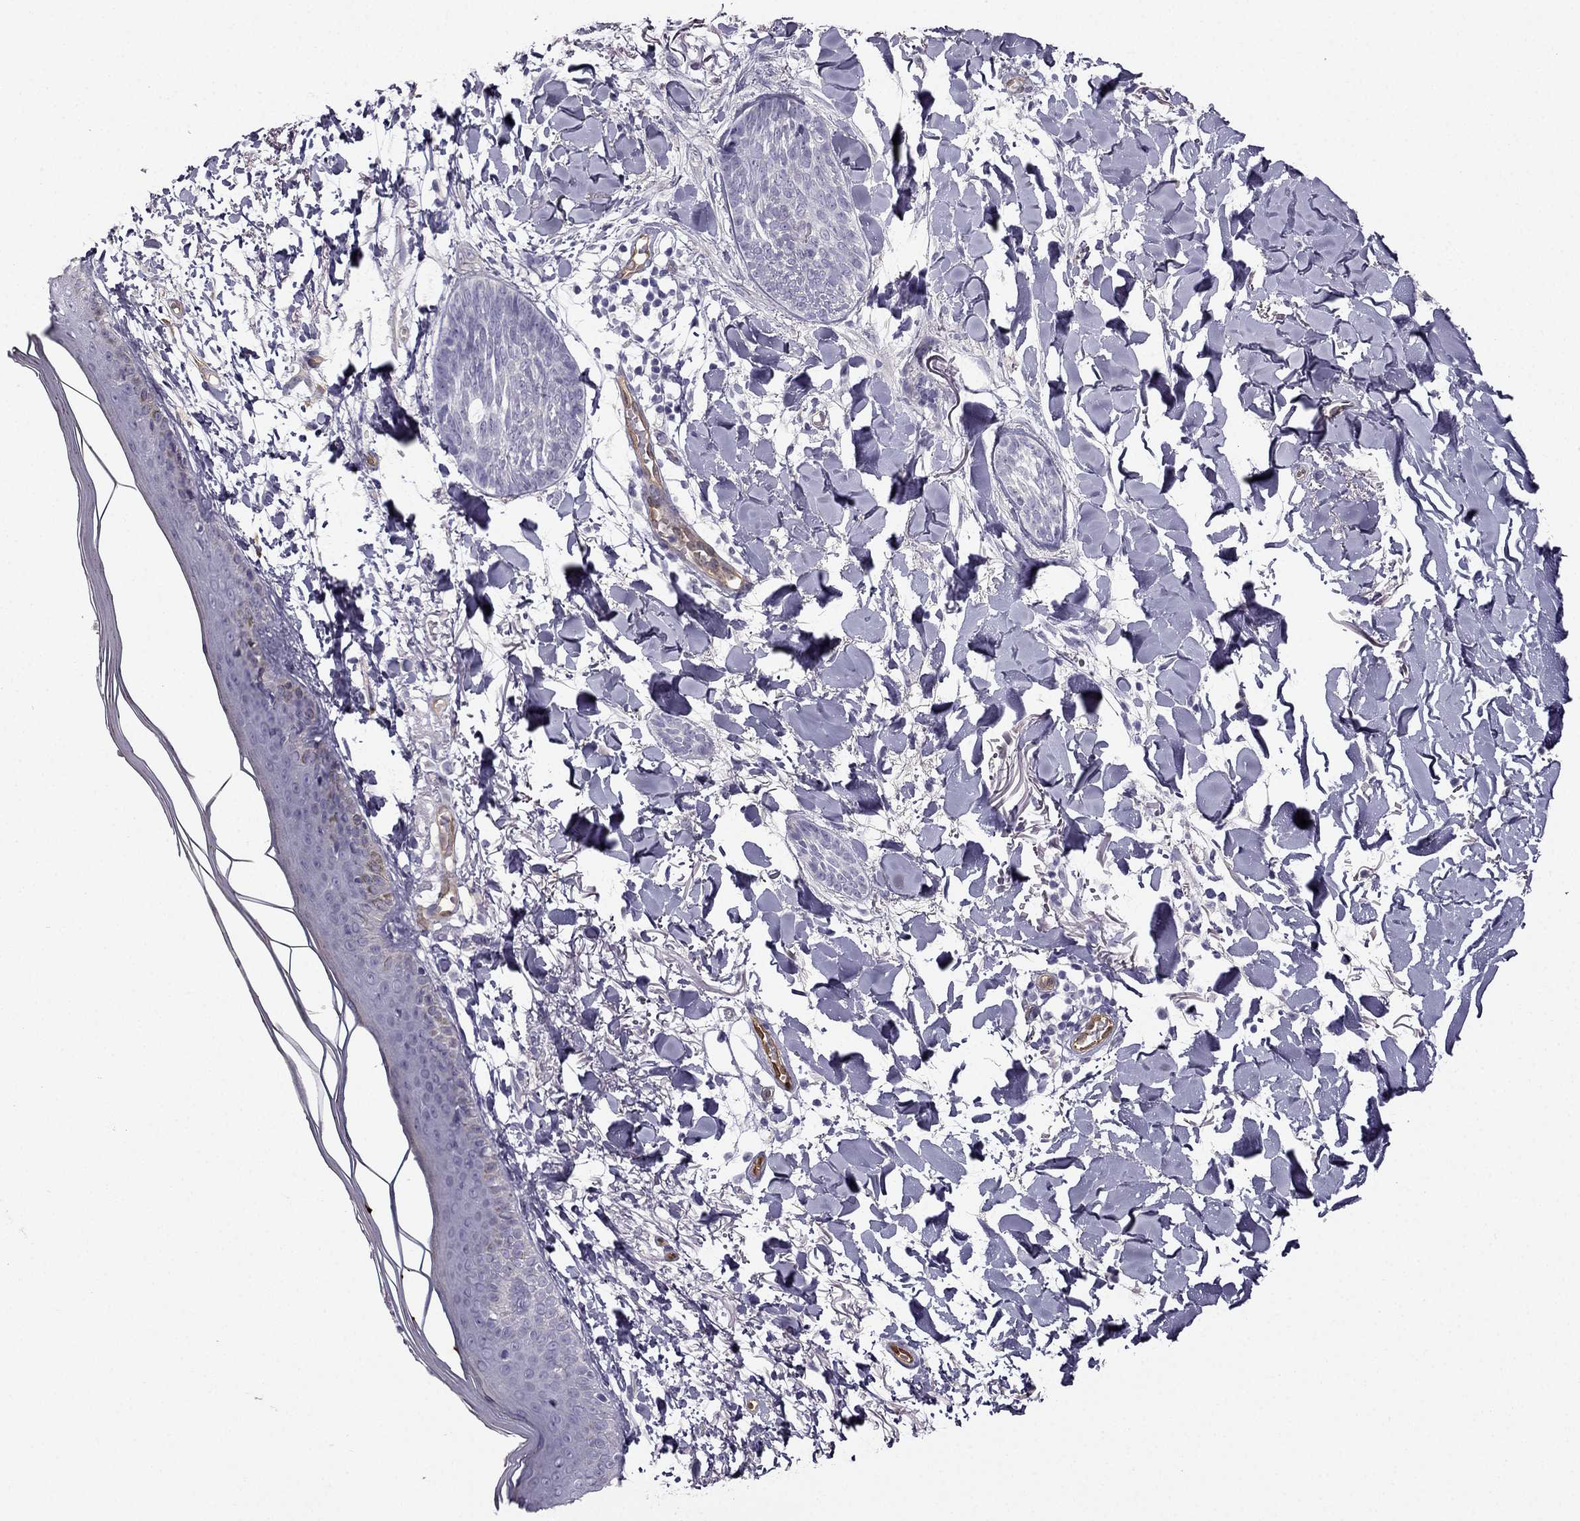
{"staining": {"intensity": "negative", "quantity": "none", "location": "none"}, "tissue": "skin cancer", "cell_type": "Tumor cells", "image_type": "cancer", "snomed": [{"axis": "morphology", "description": "Normal tissue, NOS"}, {"axis": "morphology", "description": "Basal cell carcinoma"}, {"axis": "topography", "description": "Skin"}], "caption": "This image is of skin cancer stained with immunohistochemistry (IHC) to label a protein in brown with the nuclei are counter-stained blue. There is no expression in tumor cells. Nuclei are stained in blue.", "gene": "NQO1", "patient": {"sex": "male", "age": 84}}